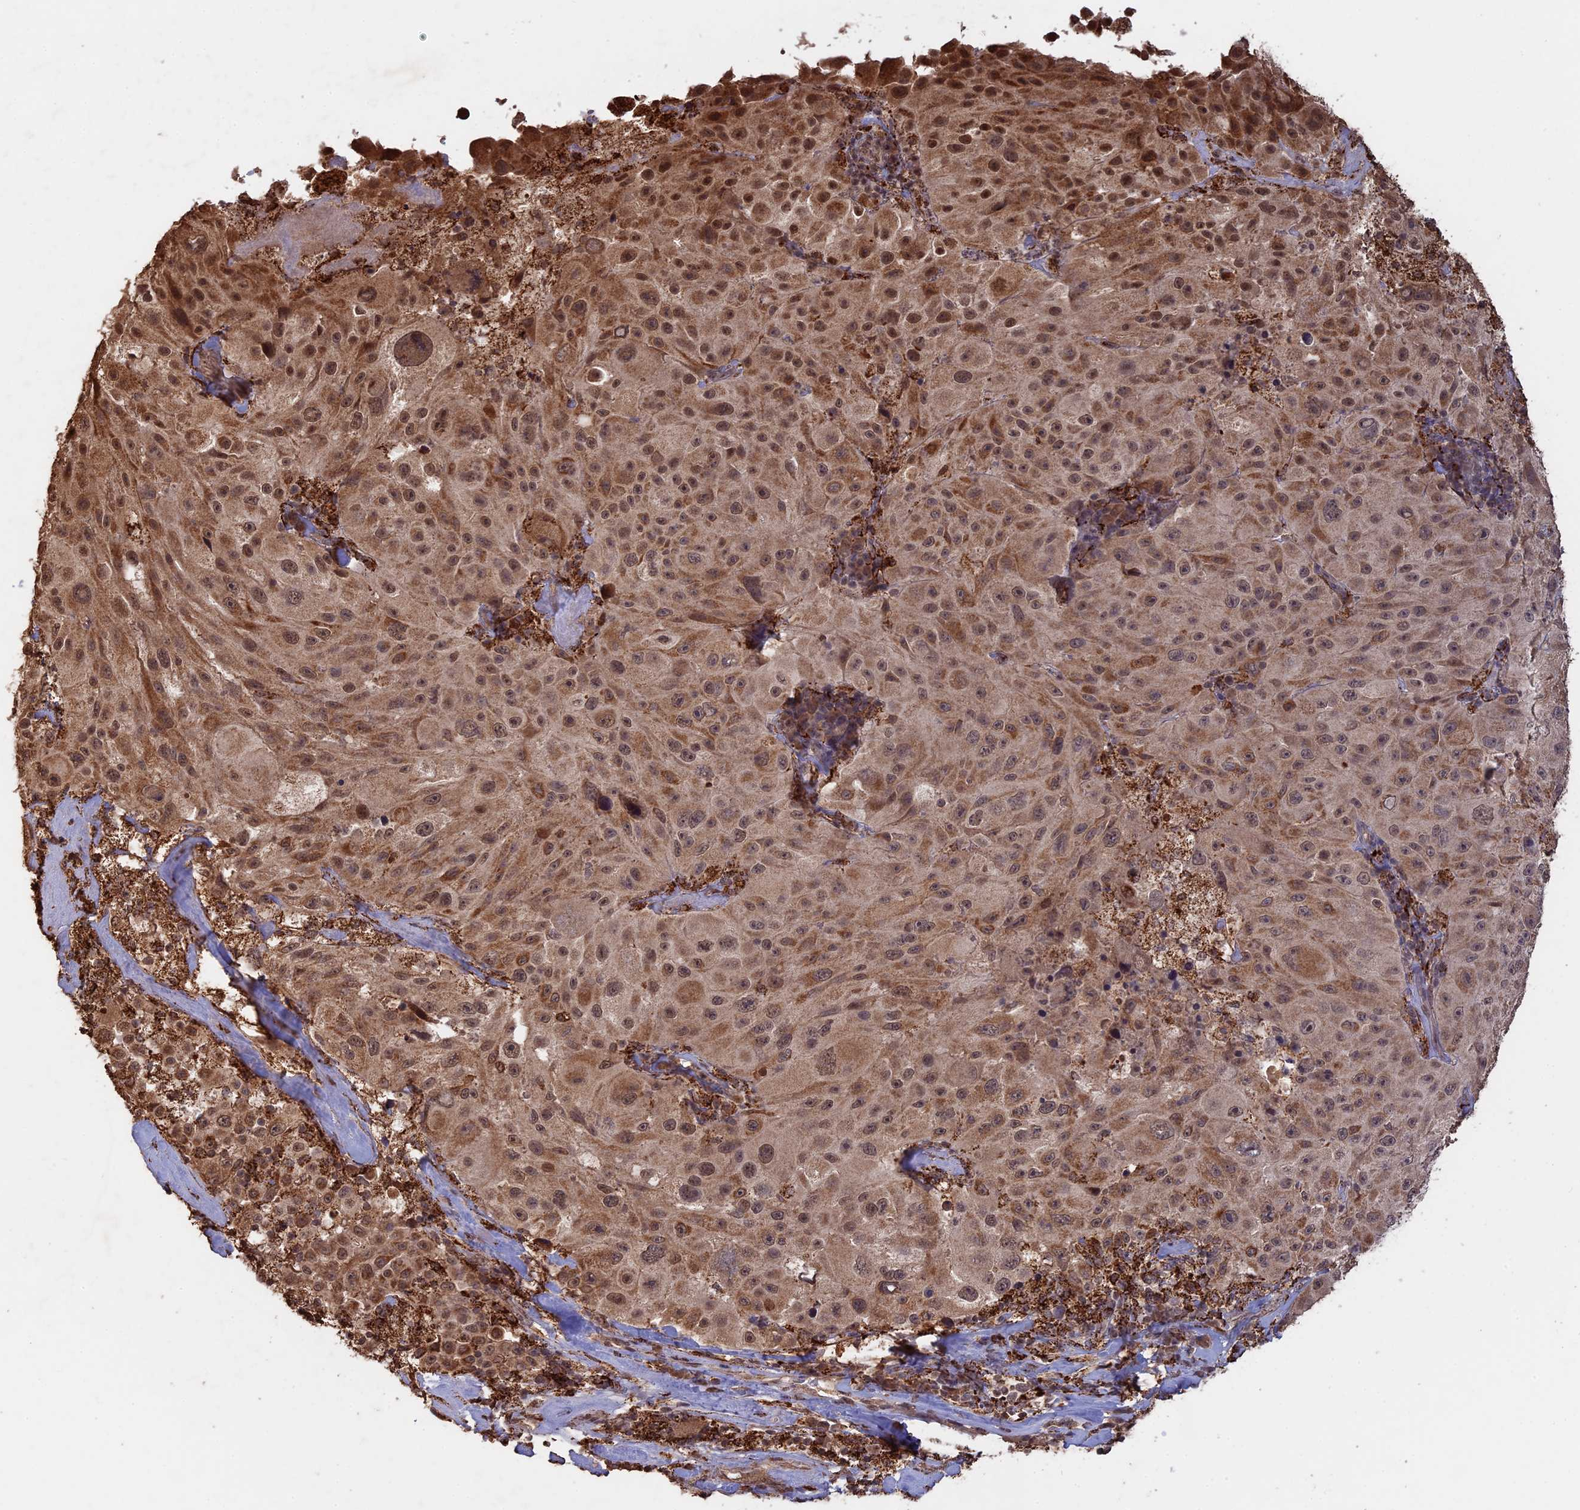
{"staining": {"intensity": "moderate", "quantity": ">75%", "location": "cytoplasmic/membranous,nuclear"}, "tissue": "melanoma", "cell_type": "Tumor cells", "image_type": "cancer", "snomed": [{"axis": "morphology", "description": "Malignant melanoma, Metastatic site"}, {"axis": "topography", "description": "Lymph node"}], "caption": "Melanoma tissue reveals moderate cytoplasmic/membranous and nuclear staining in about >75% of tumor cells (Brightfield microscopy of DAB IHC at high magnification).", "gene": "FAM210B", "patient": {"sex": "male", "age": 62}}